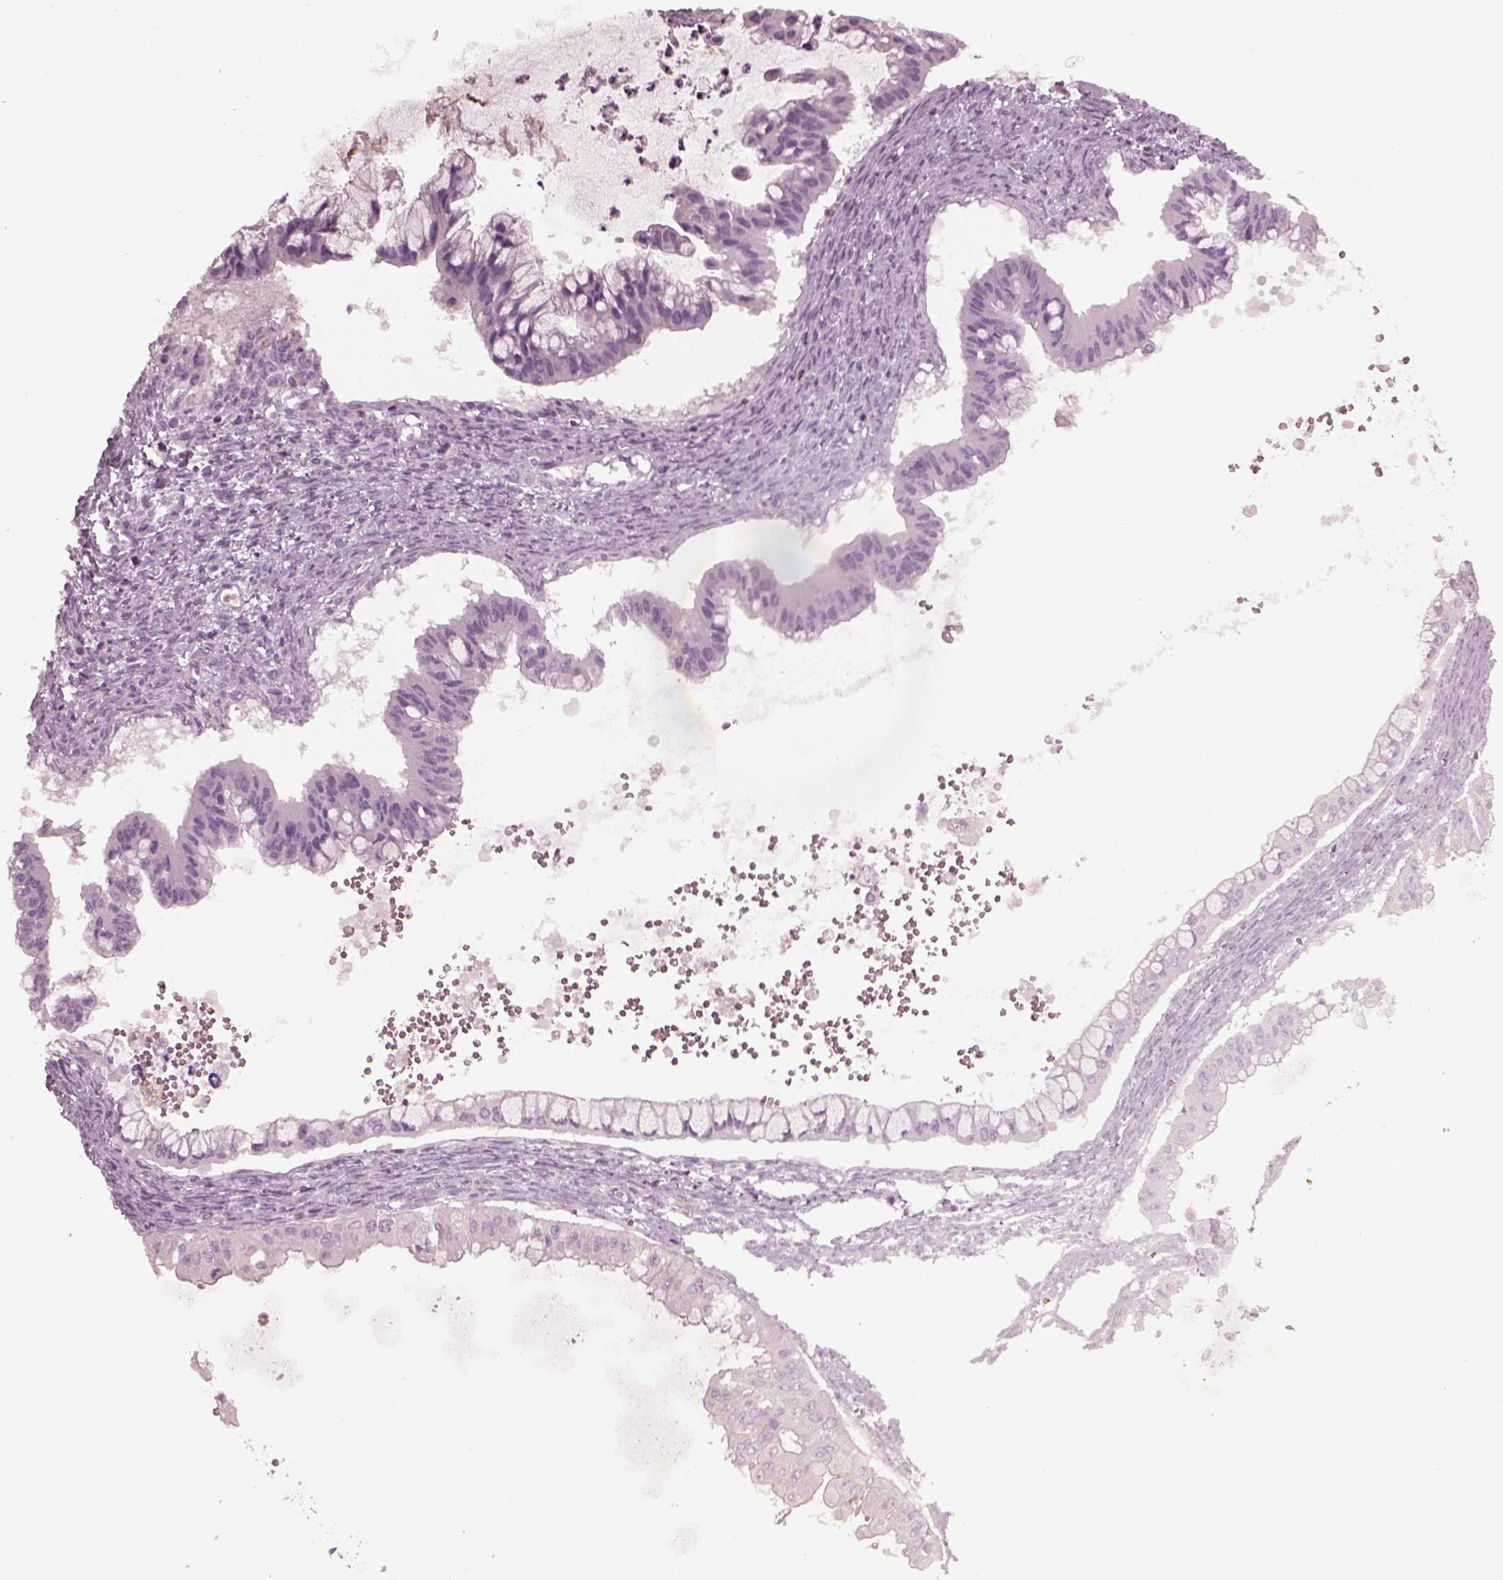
{"staining": {"intensity": "negative", "quantity": "none", "location": "none"}, "tissue": "ovarian cancer", "cell_type": "Tumor cells", "image_type": "cancer", "snomed": [{"axis": "morphology", "description": "Cystadenocarcinoma, mucinous, NOS"}, {"axis": "topography", "description": "Ovary"}], "caption": "IHC image of neoplastic tissue: ovarian cancer stained with DAB demonstrates no significant protein positivity in tumor cells.", "gene": "SLAMF8", "patient": {"sex": "female", "age": 72}}